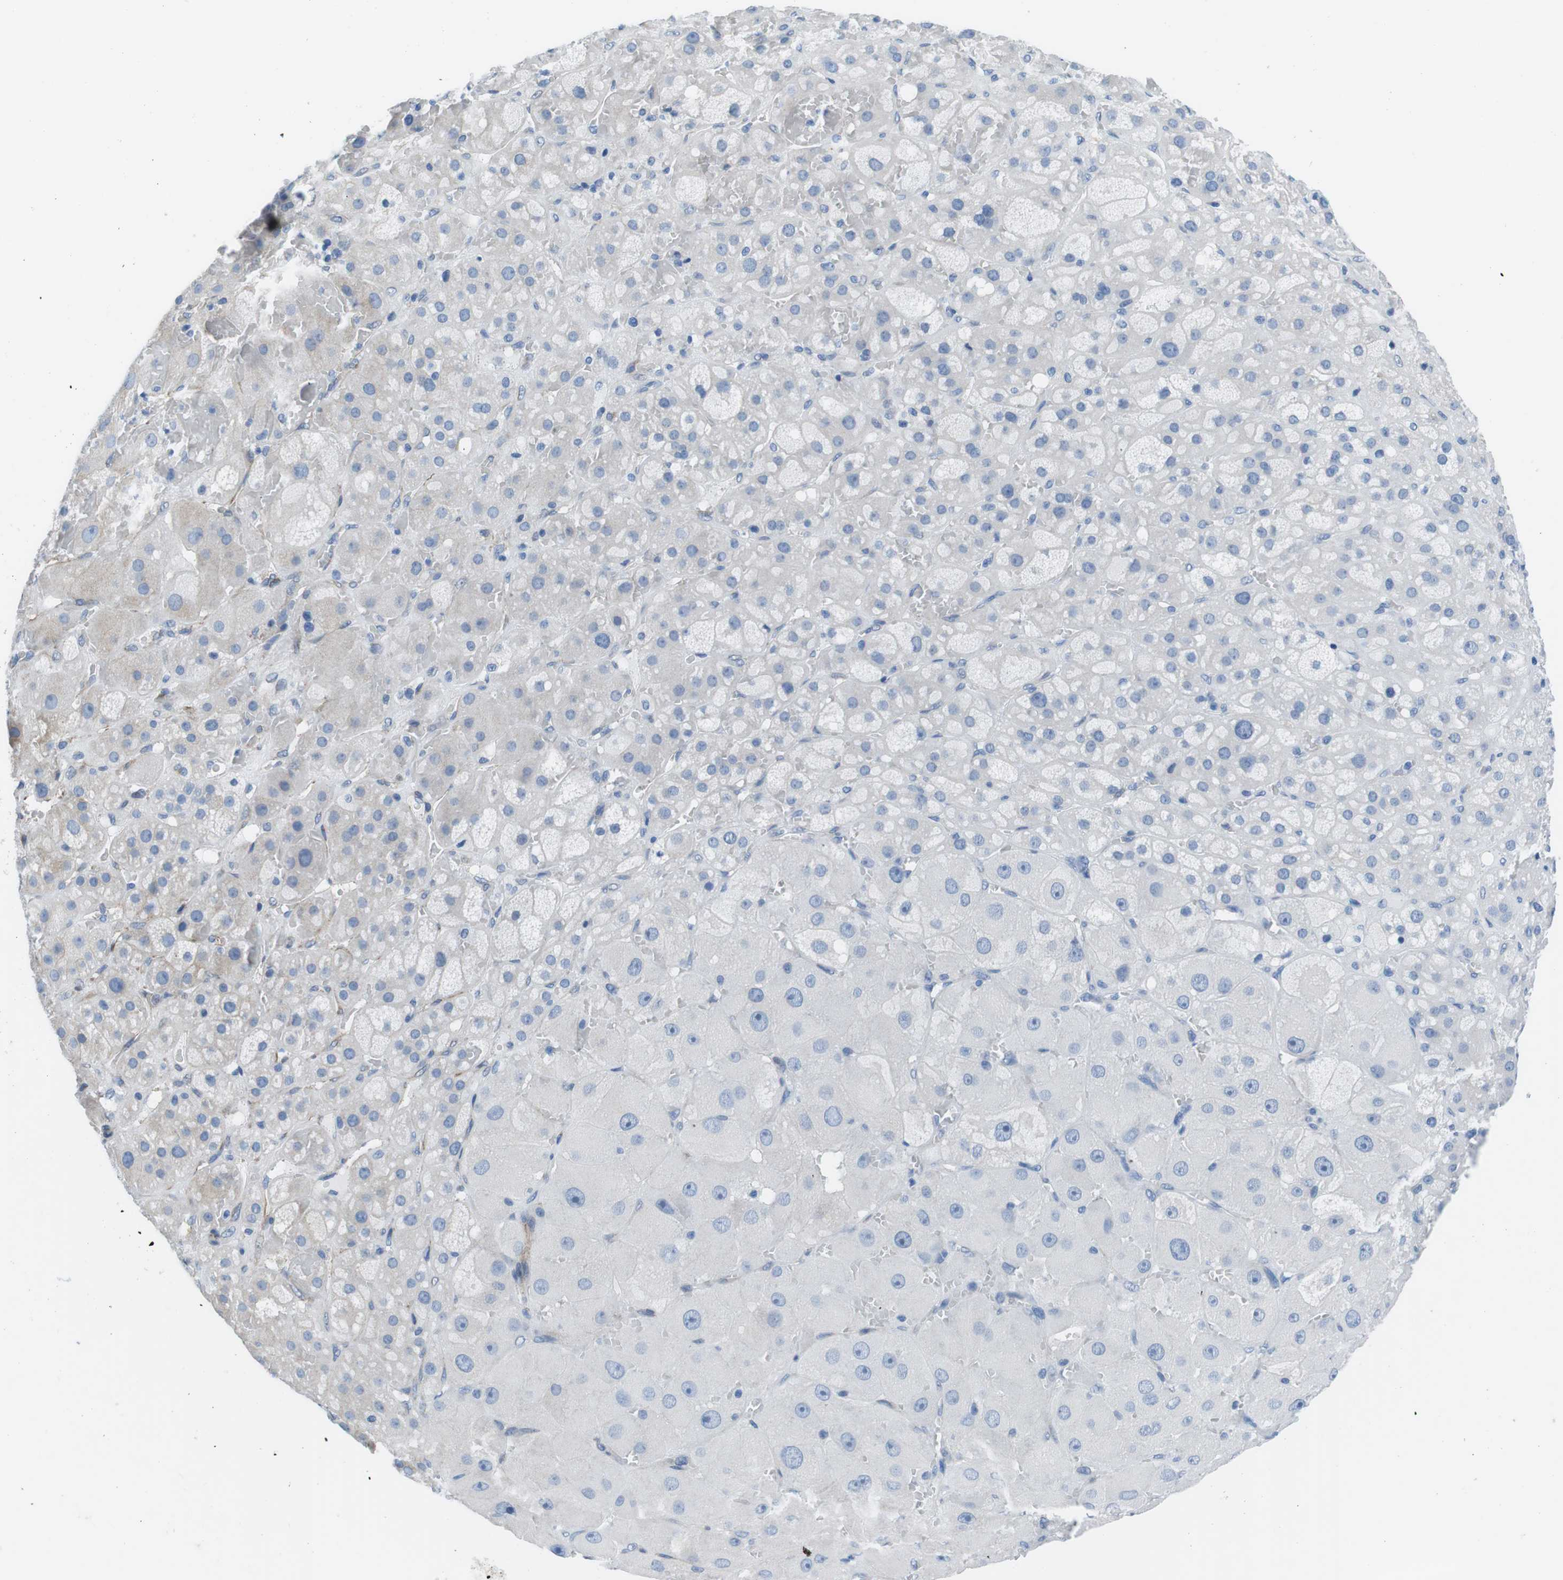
{"staining": {"intensity": "negative", "quantity": "none", "location": "none"}, "tissue": "adrenal gland", "cell_type": "Glandular cells", "image_type": "normal", "snomed": [{"axis": "morphology", "description": "Normal tissue, NOS"}, {"axis": "topography", "description": "Adrenal gland"}], "caption": "Immunohistochemistry of benign adrenal gland reveals no staining in glandular cells.", "gene": "MUC2", "patient": {"sex": "female", "age": 47}}